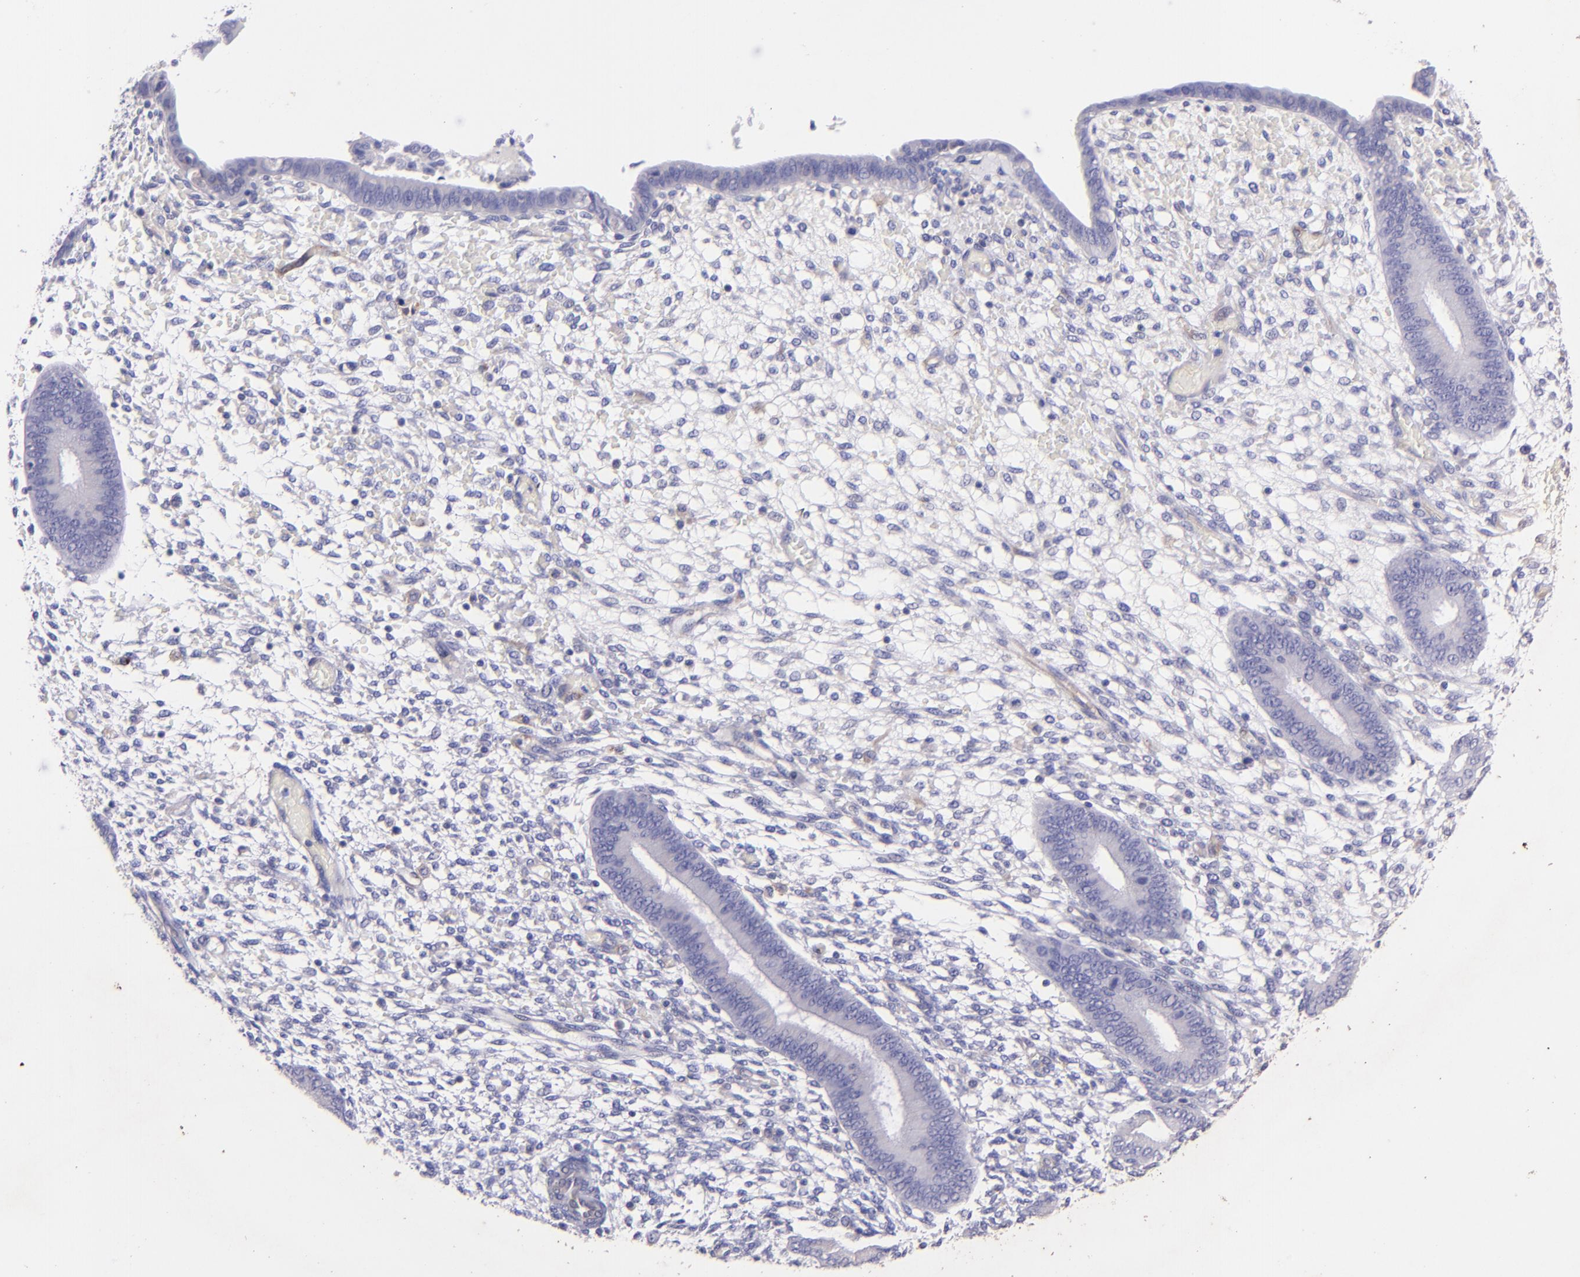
{"staining": {"intensity": "negative", "quantity": "none", "location": "none"}, "tissue": "endometrium", "cell_type": "Cells in endometrial stroma", "image_type": "normal", "snomed": [{"axis": "morphology", "description": "Normal tissue, NOS"}, {"axis": "topography", "description": "Endometrium"}], "caption": "Immunohistochemistry (IHC) of benign human endometrium reveals no staining in cells in endometrial stroma.", "gene": "RET", "patient": {"sex": "female", "age": 42}}